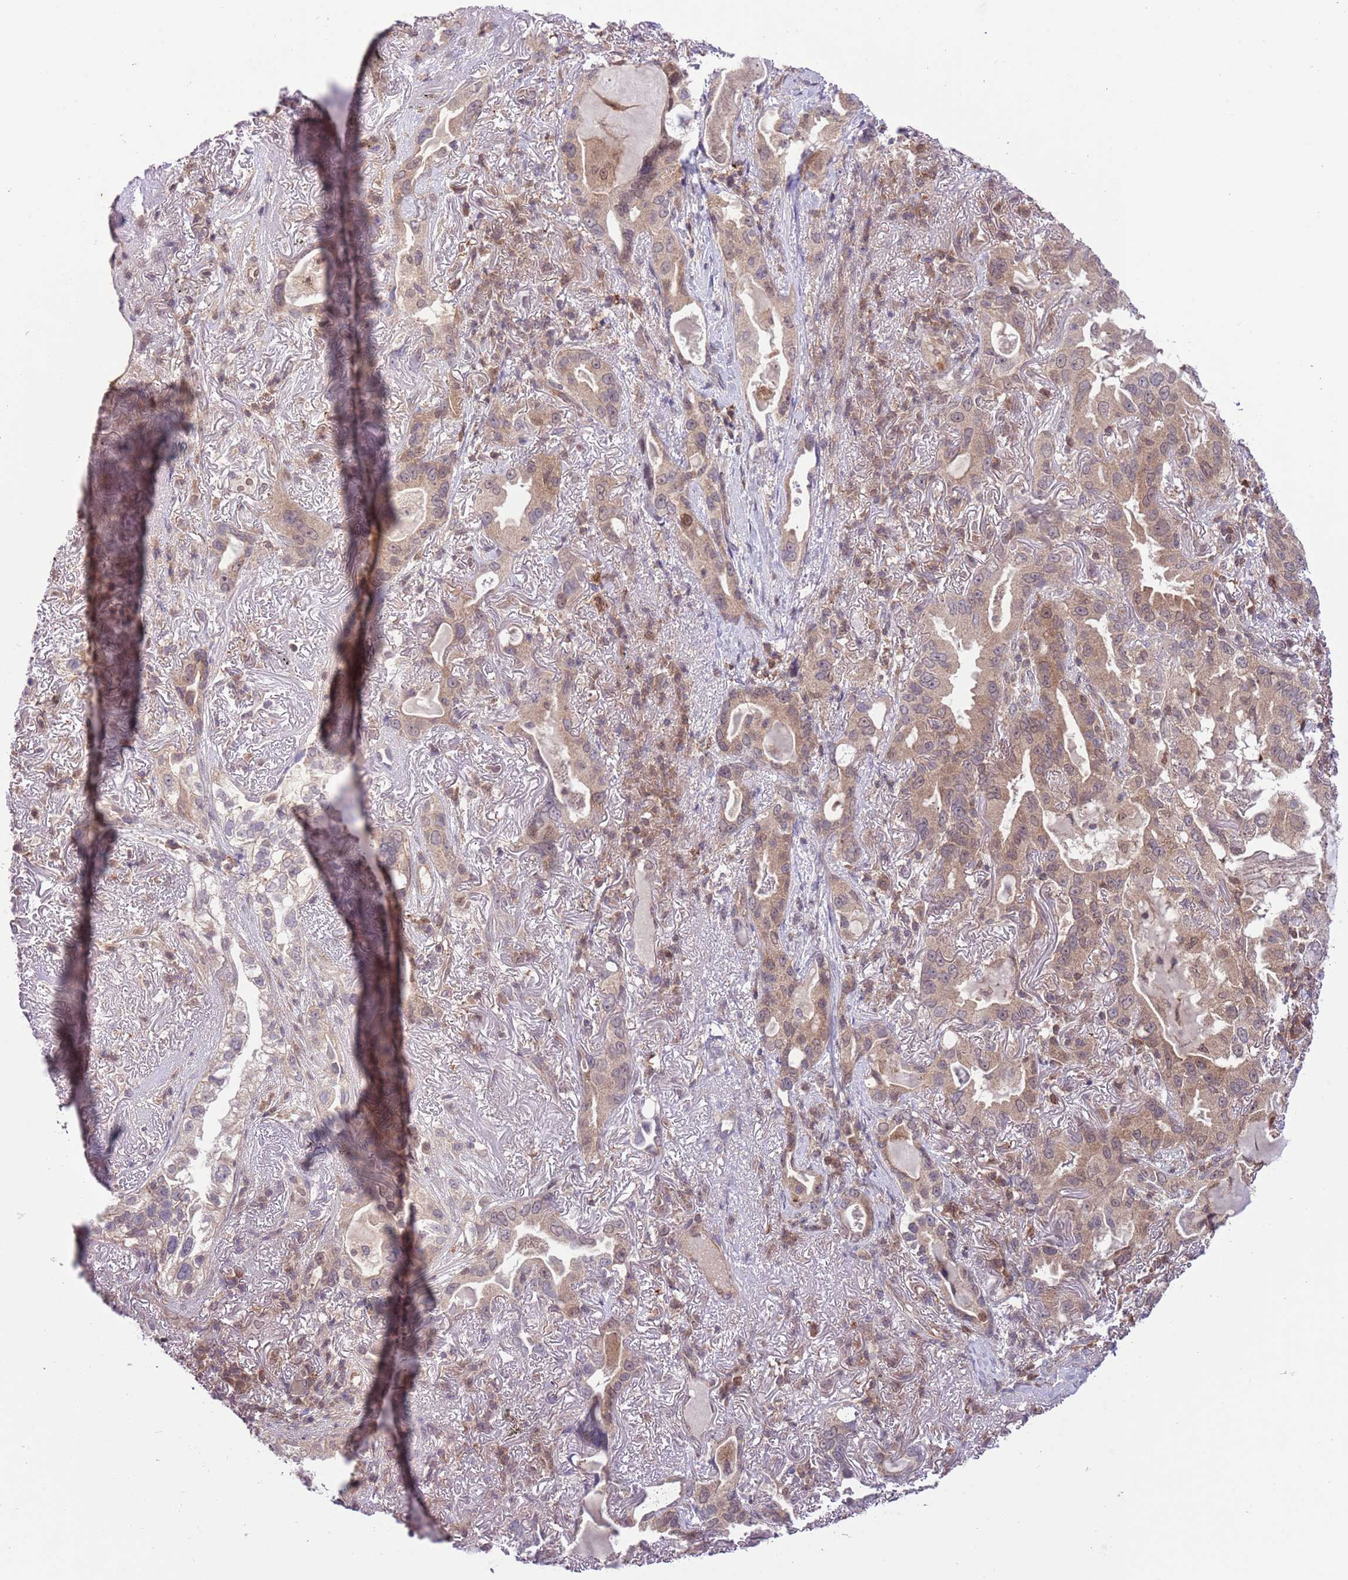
{"staining": {"intensity": "weak", "quantity": "25%-75%", "location": "cytoplasmic/membranous"}, "tissue": "lung cancer", "cell_type": "Tumor cells", "image_type": "cancer", "snomed": [{"axis": "morphology", "description": "Adenocarcinoma, NOS"}, {"axis": "topography", "description": "Lung"}], "caption": "Immunohistochemistry (IHC) of human lung cancer exhibits low levels of weak cytoplasmic/membranous positivity in about 25%-75% of tumor cells.", "gene": "HDHD2", "patient": {"sex": "female", "age": 69}}